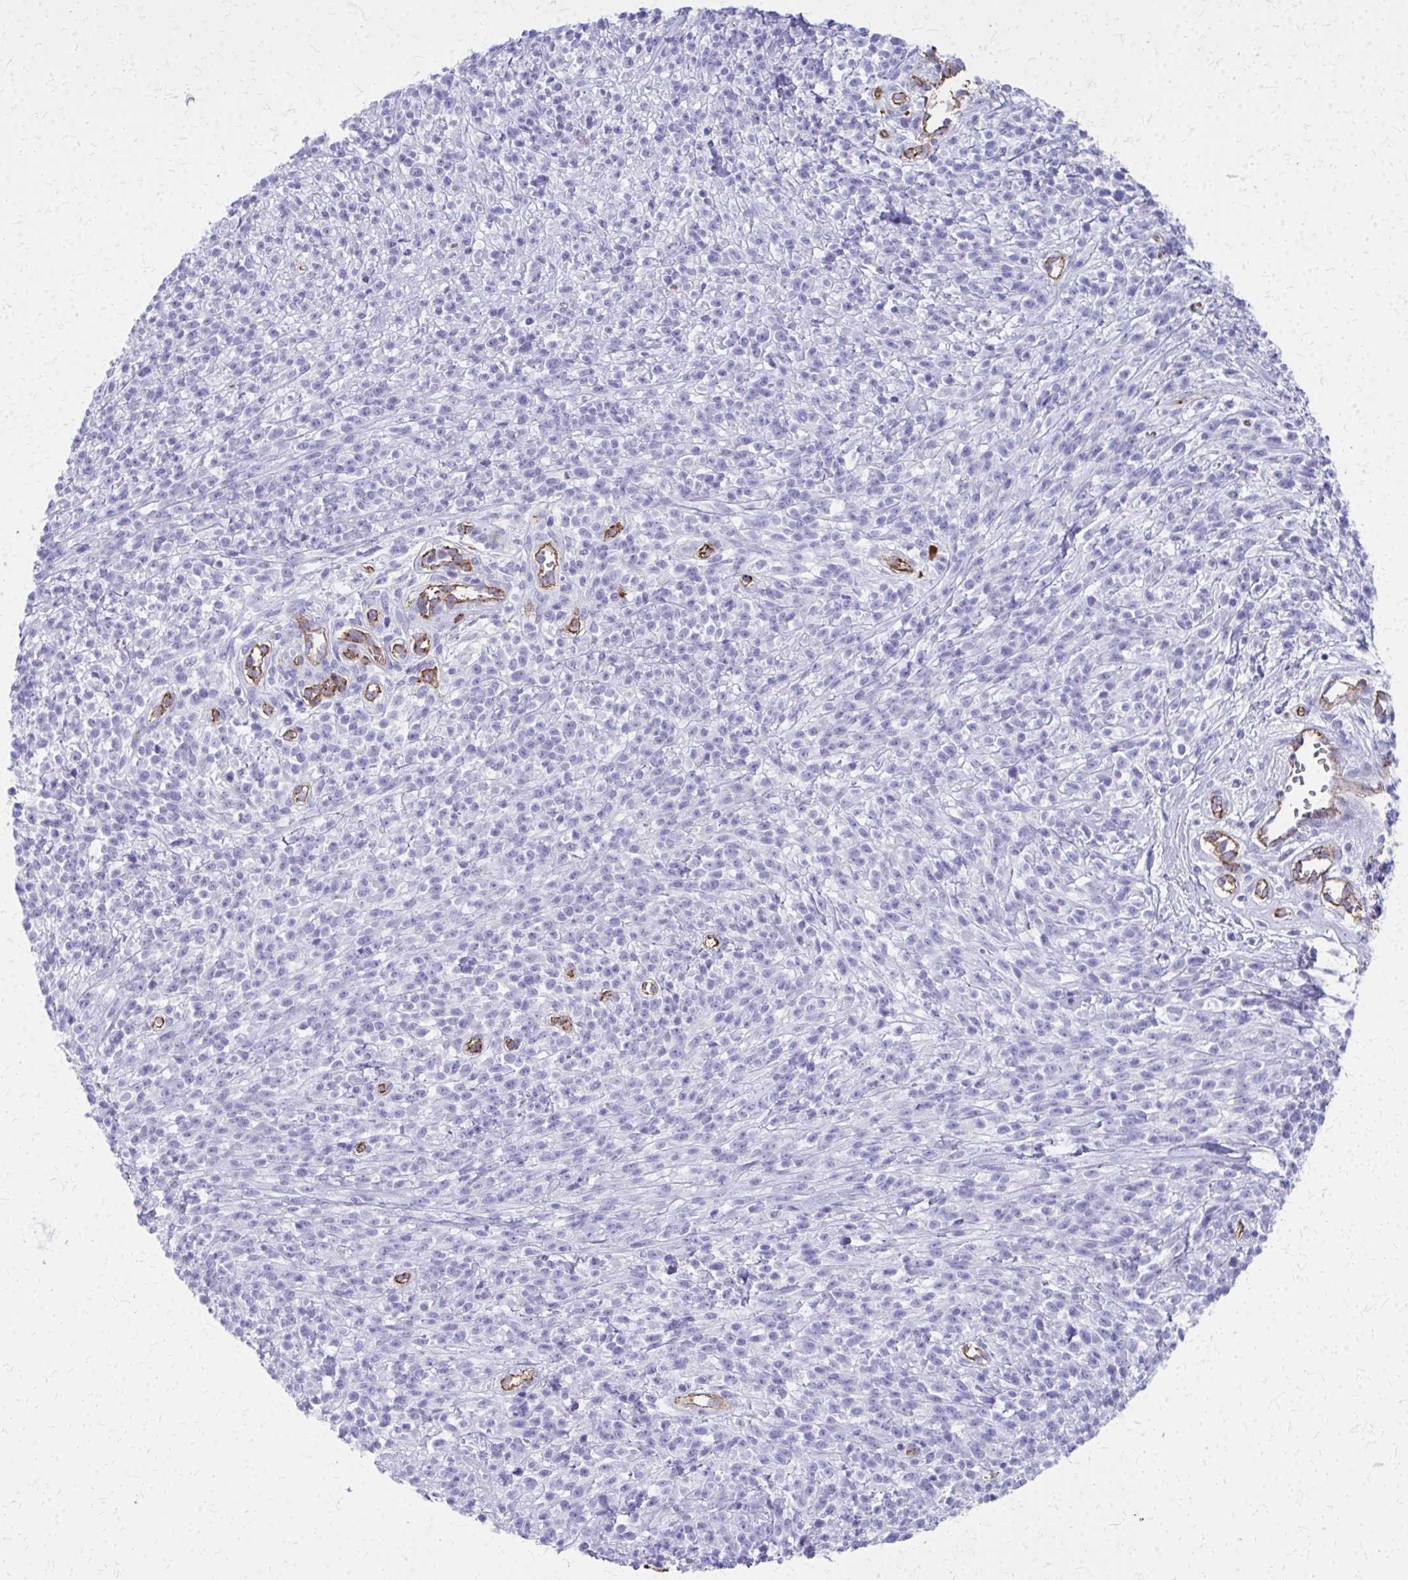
{"staining": {"intensity": "negative", "quantity": "none", "location": "none"}, "tissue": "melanoma", "cell_type": "Tumor cells", "image_type": "cancer", "snomed": [{"axis": "morphology", "description": "Malignant melanoma, NOS"}, {"axis": "topography", "description": "Skin"}, {"axis": "topography", "description": "Skin of trunk"}], "caption": "The micrograph displays no significant staining in tumor cells of malignant melanoma.", "gene": "TPSG1", "patient": {"sex": "male", "age": 74}}